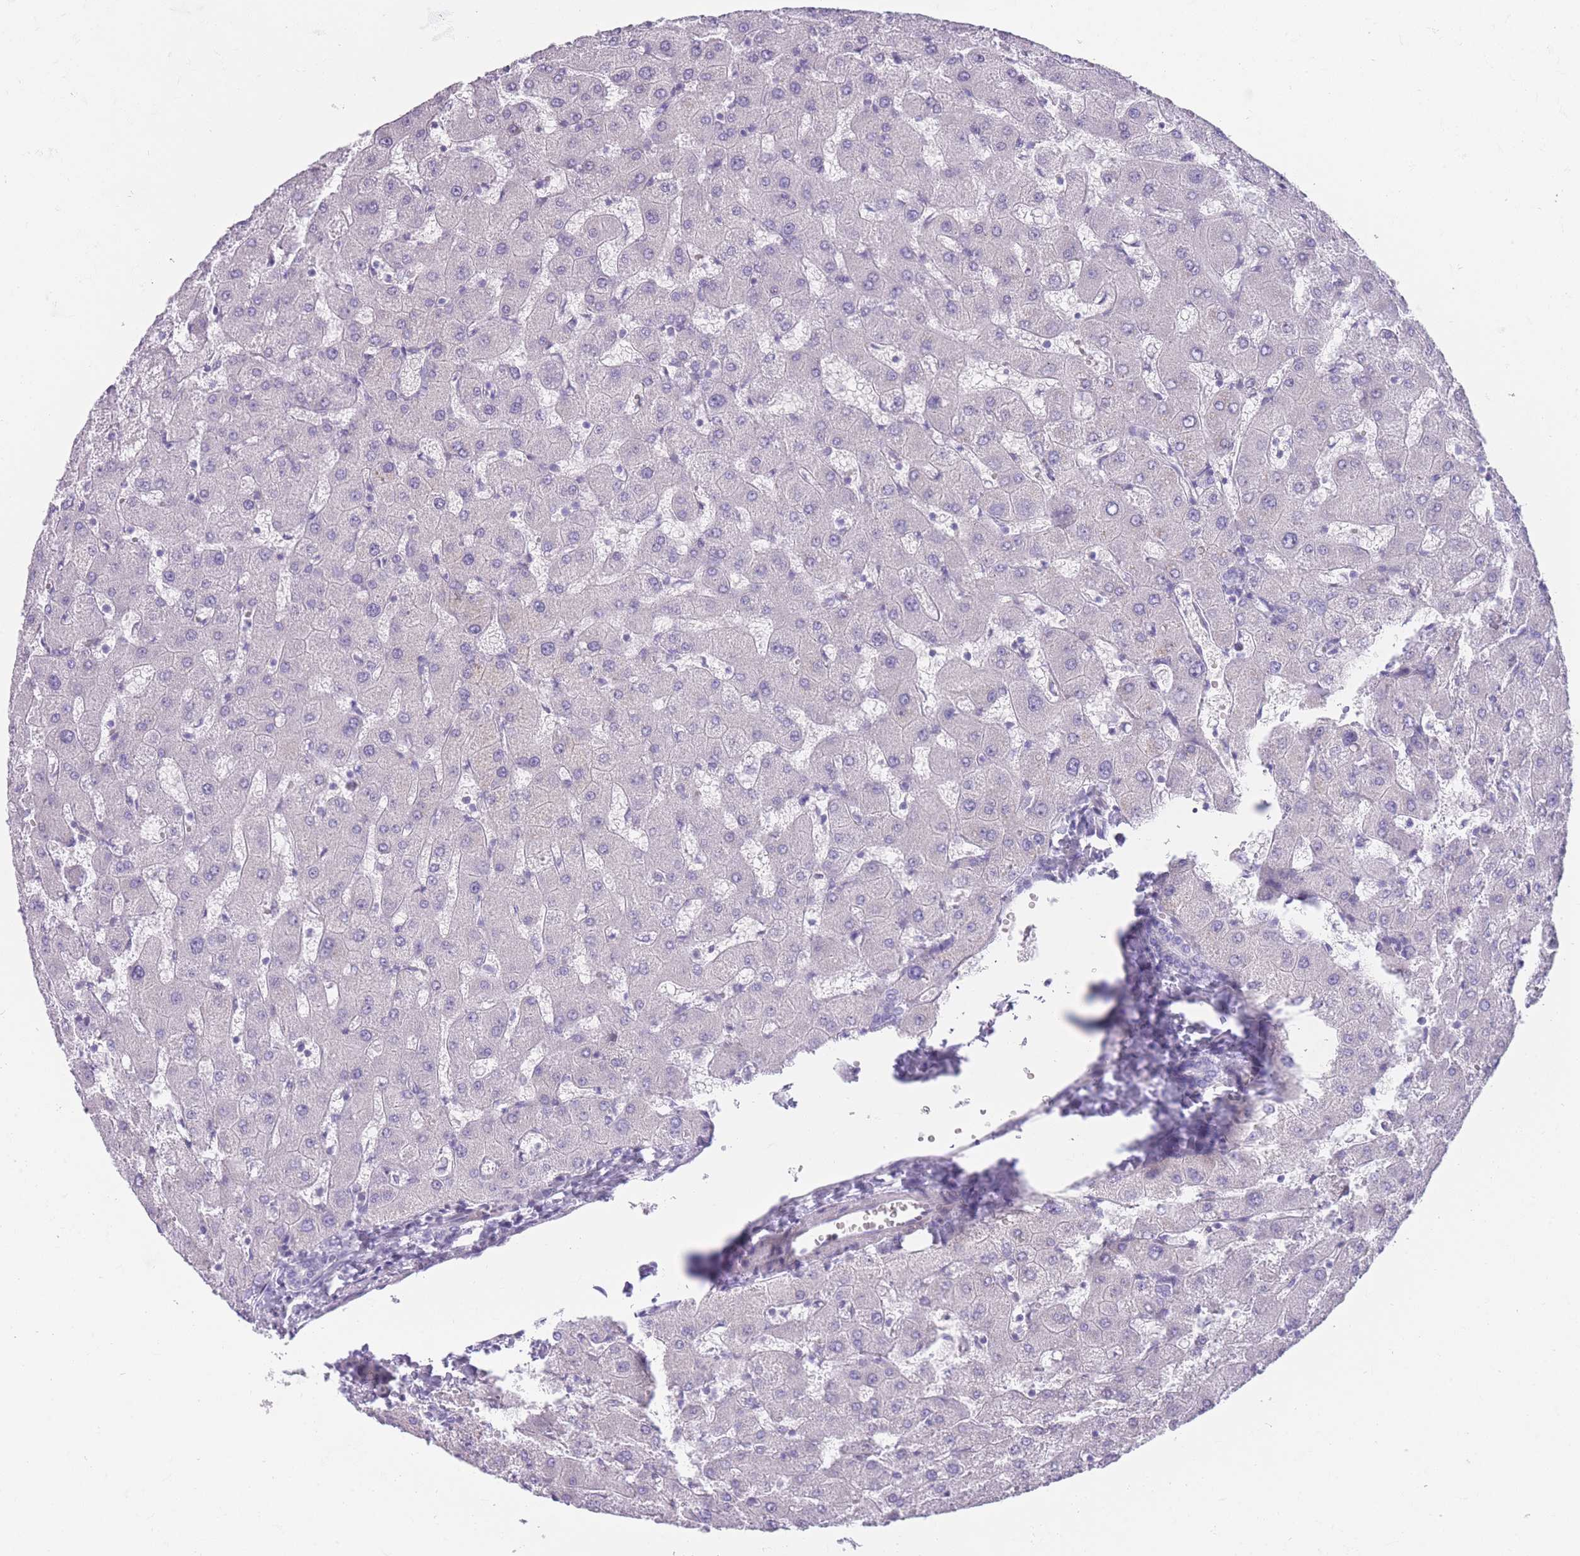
{"staining": {"intensity": "negative", "quantity": "none", "location": "none"}, "tissue": "liver", "cell_type": "Cholangiocytes", "image_type": "normal", "snomed": [{"axis": "morphology", "description": "Normal tissue, NOS"}, {"axis": "topography", "description": "Liver"}], "caption": "A photomicrograph of human liver is negative for staining in cholangiocytes. (DAB IHC visualized using brightfield microscopy, high magnification).", "gene": "IMPG1", "patient": {"sex": "female", "age": 63}}